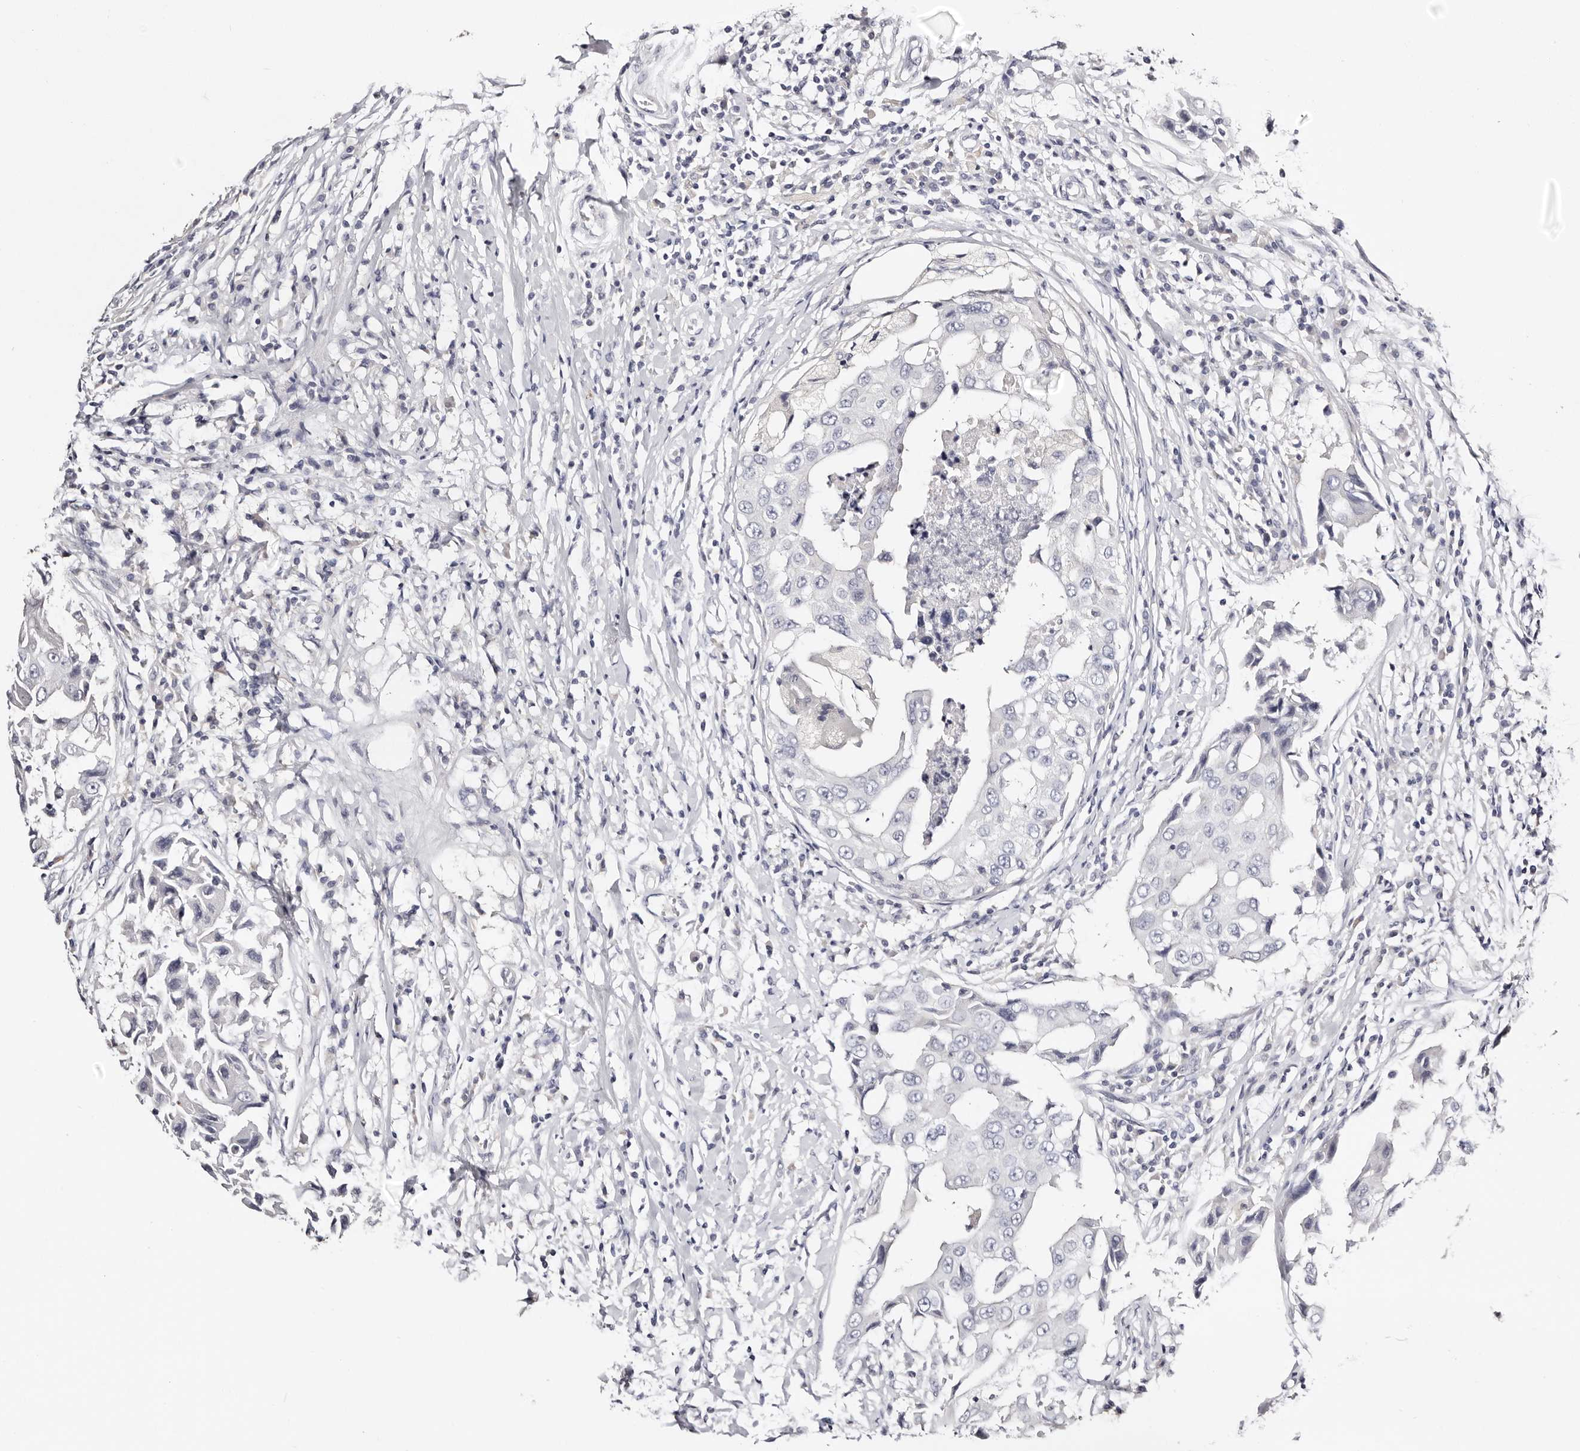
{"staining": {"intensity": "negative", "quantity": "none", "location": "none"}, "tissue": "breast cancer", "cell_type": "Tumor cells", "image_type": "cancer", "snomed": [{"axis": "morphology", "description": "Duct carcinoma"}, {"axis": "topography", "description": "Breast"}], "caption": "Immunohistochemical staining of breast invasive ductal carcinoma displays no significant expression in tumor cells.", "gene": "ROM1", "patient": {"sex": "female", "age": 27}}